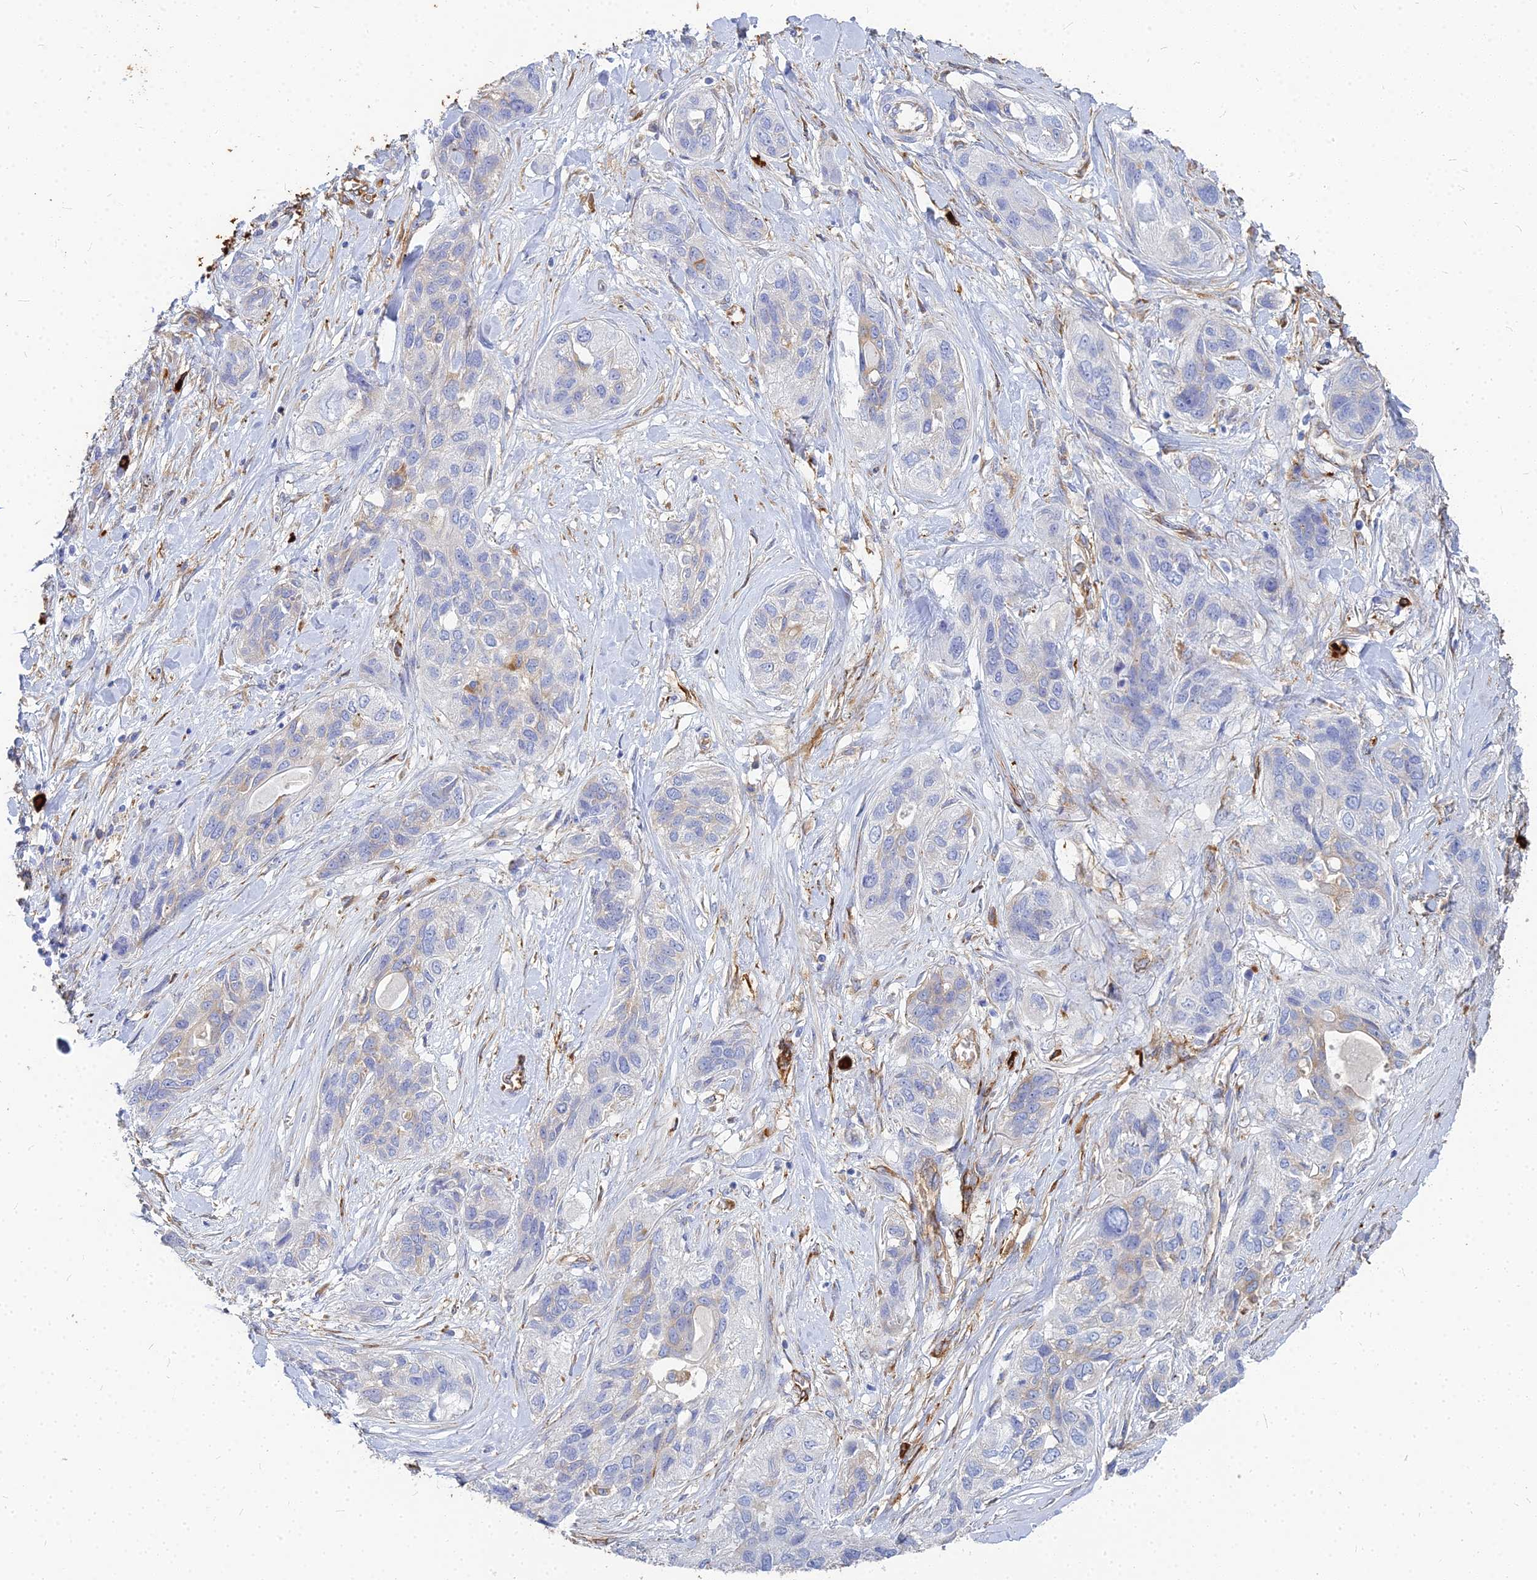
{"staining": {"intensity": "negative", "quantity": "none", "location": "none"}, "tissue": "lung cancer", "cell_type": "Tumor cells", "image_type": "cancer", "snomed": [{"axis": "morphology", "description": "Squamous cell carcinoma, NOS"}, {"axis": "topography", "description": "Lung"}], "caption": "DAB immunohistochemical staining of human lung cancer (squamous cell carcinoma) exhibits no significant staining in tumor cells.", "gene": "VAT1", "patient": {"sex": "female", "age": 70}}